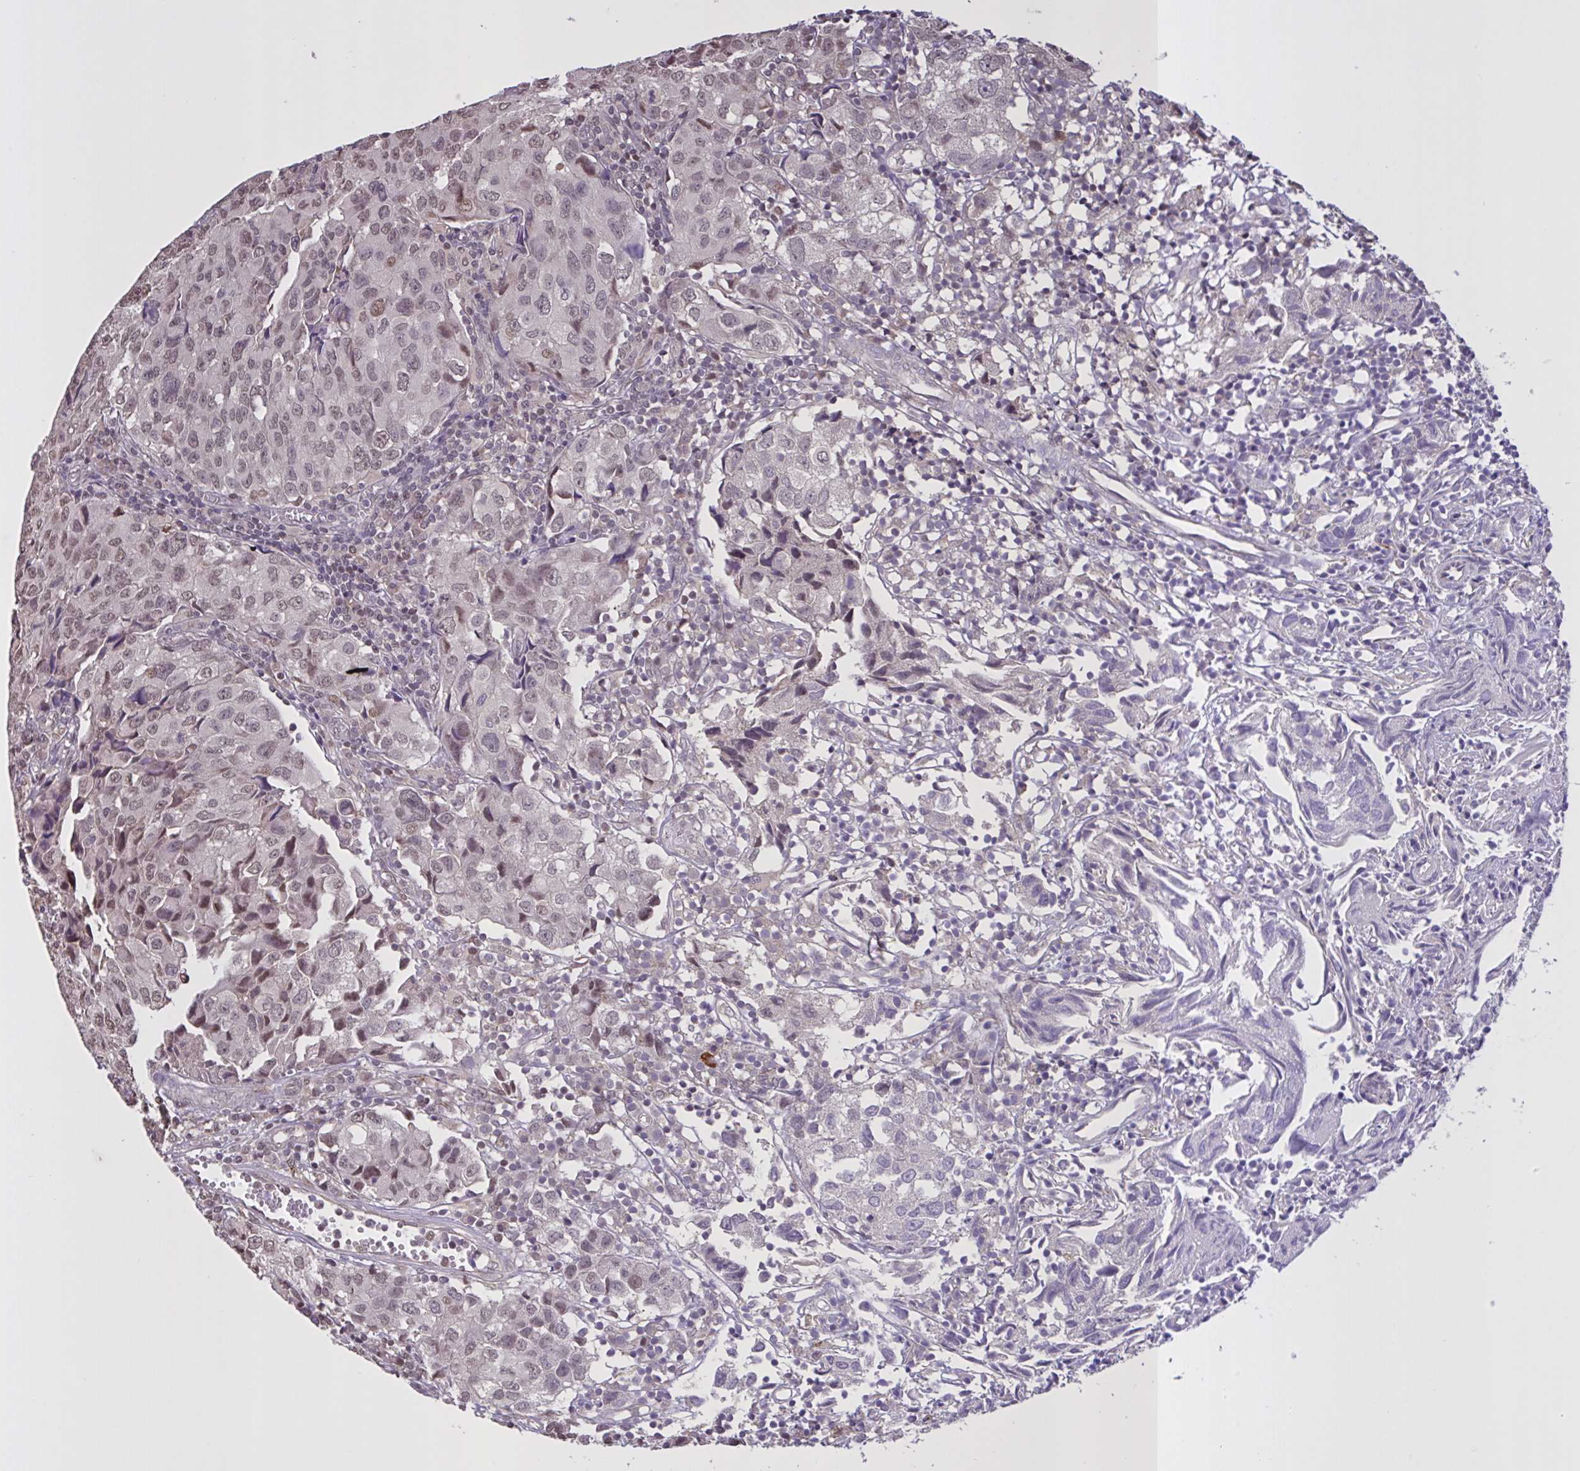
{"staining": {"intensity": "moderate", "quantity": "25%-75%", "location": "nuclear"}, "tissue": "urothelial cancer", "cell_type": "Tumor cells", "image_type": "cancer", "snomed": [{"axis": "morphology", "description": "Urothelial carcinoma, High grade"}, {"axis": "topography", "description": "Urinary bladder"}], "caption": "Urothelial carcinoma (high-grade) was stained to show a protein in brown. There is medium levels of moderate nuclear positivity in approximately 25%-75% of tumor cells.", "gene": "MRGPRX2", "patient": {"sex": "female", "age": 75}}